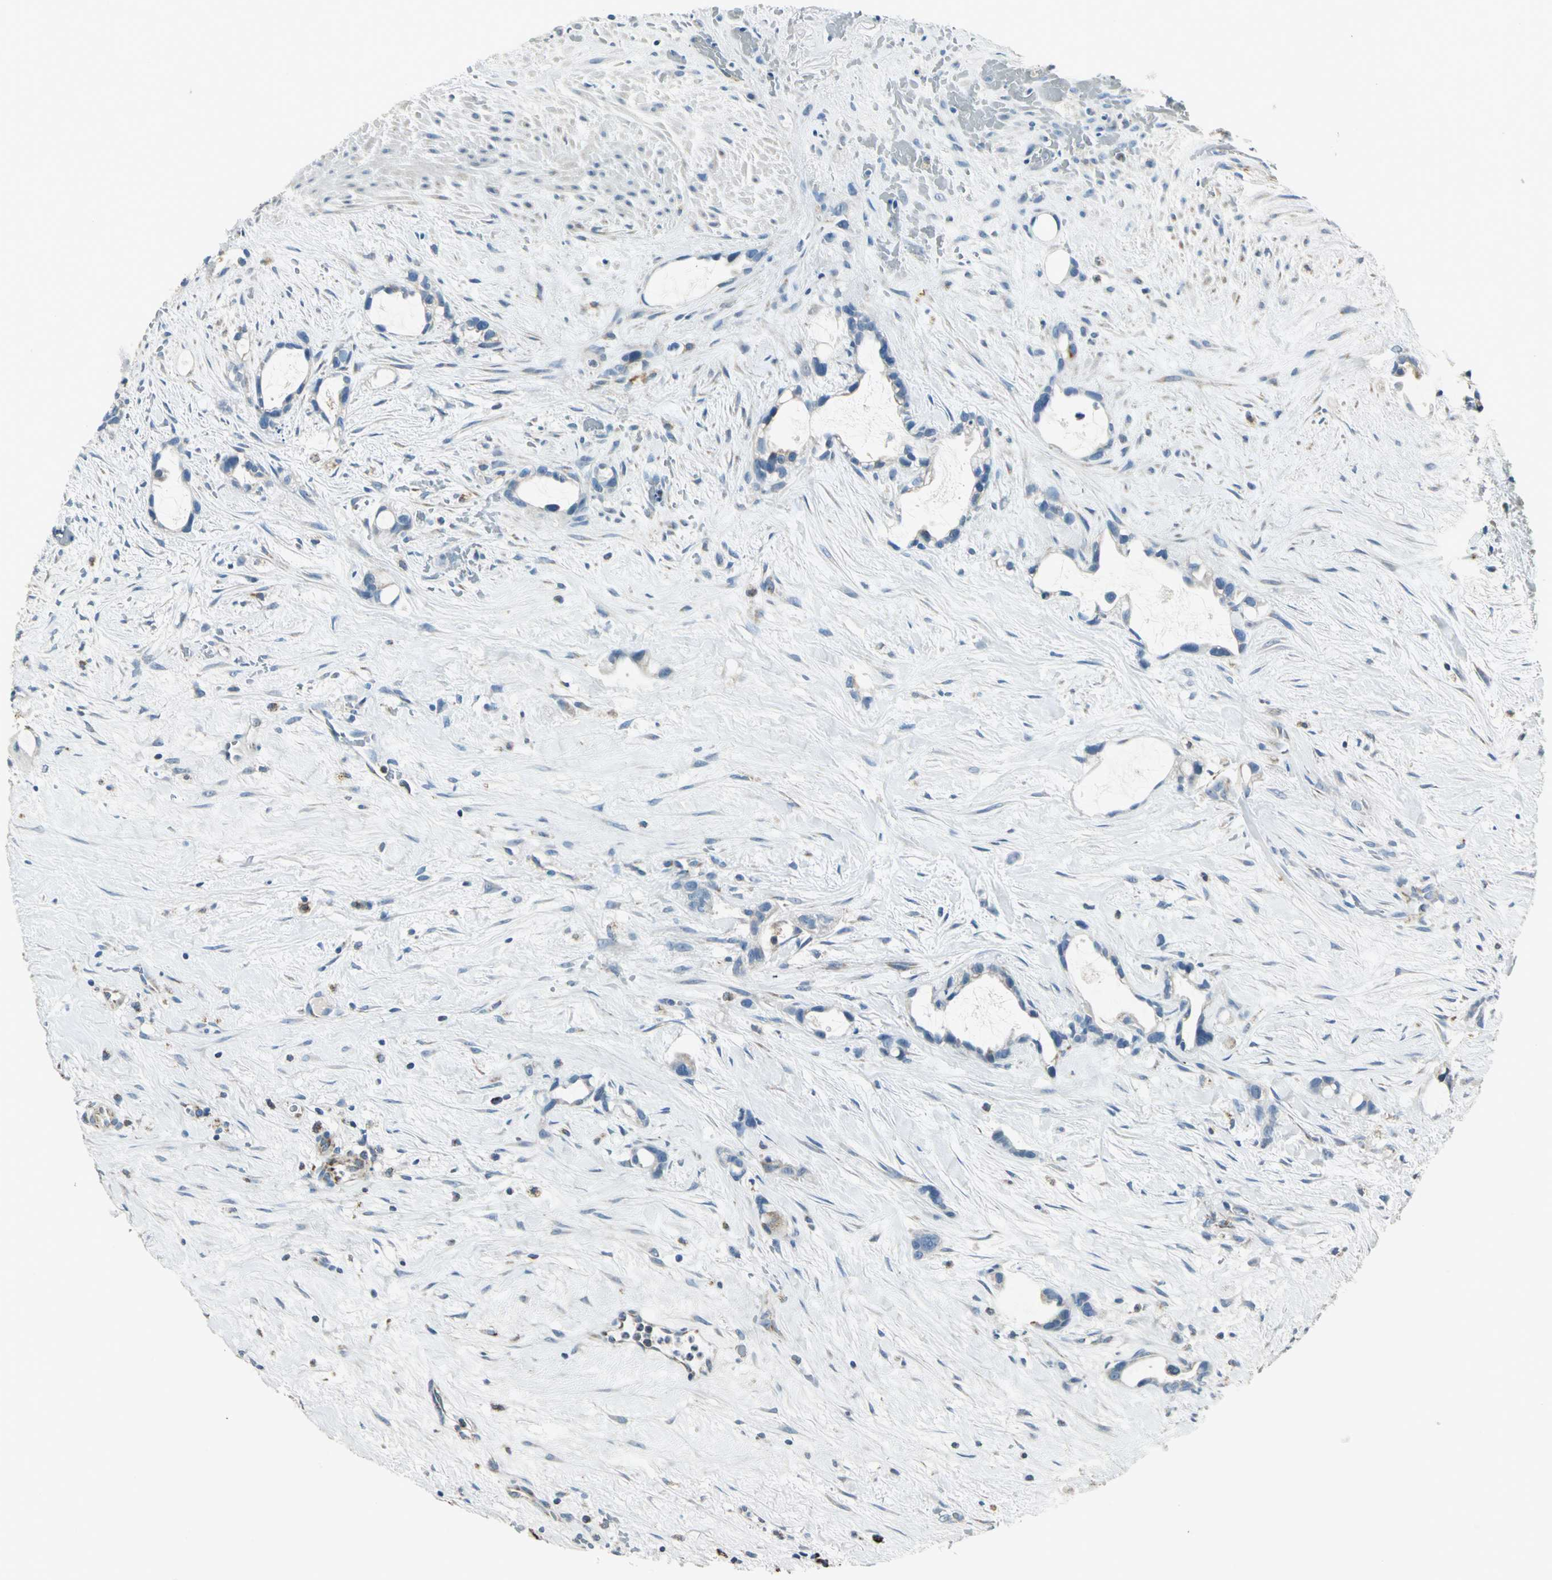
{"staining": {"intensity": "moderate", "quantity": "25%-75%", "location": "cytoplasmic/membranous"}, "tissue": "liver cancer", "cell_type": "Tumor cells", "image_type": "cancer", "snomed": [{"axis": "morphology", "description": "Cholangiocarcinoma"}, {"axis": "topography", "description": "Liver"}], "caption": "Approximately 25%-75% of tumor cells in human liver cholangiocarcinoma demonstrate moderate cytoplasmic/membranous protein staining as visualized by brown immunohistochemical staining.", "gene": "ACADM", "patient": {"sex": "female", "age": 65}}